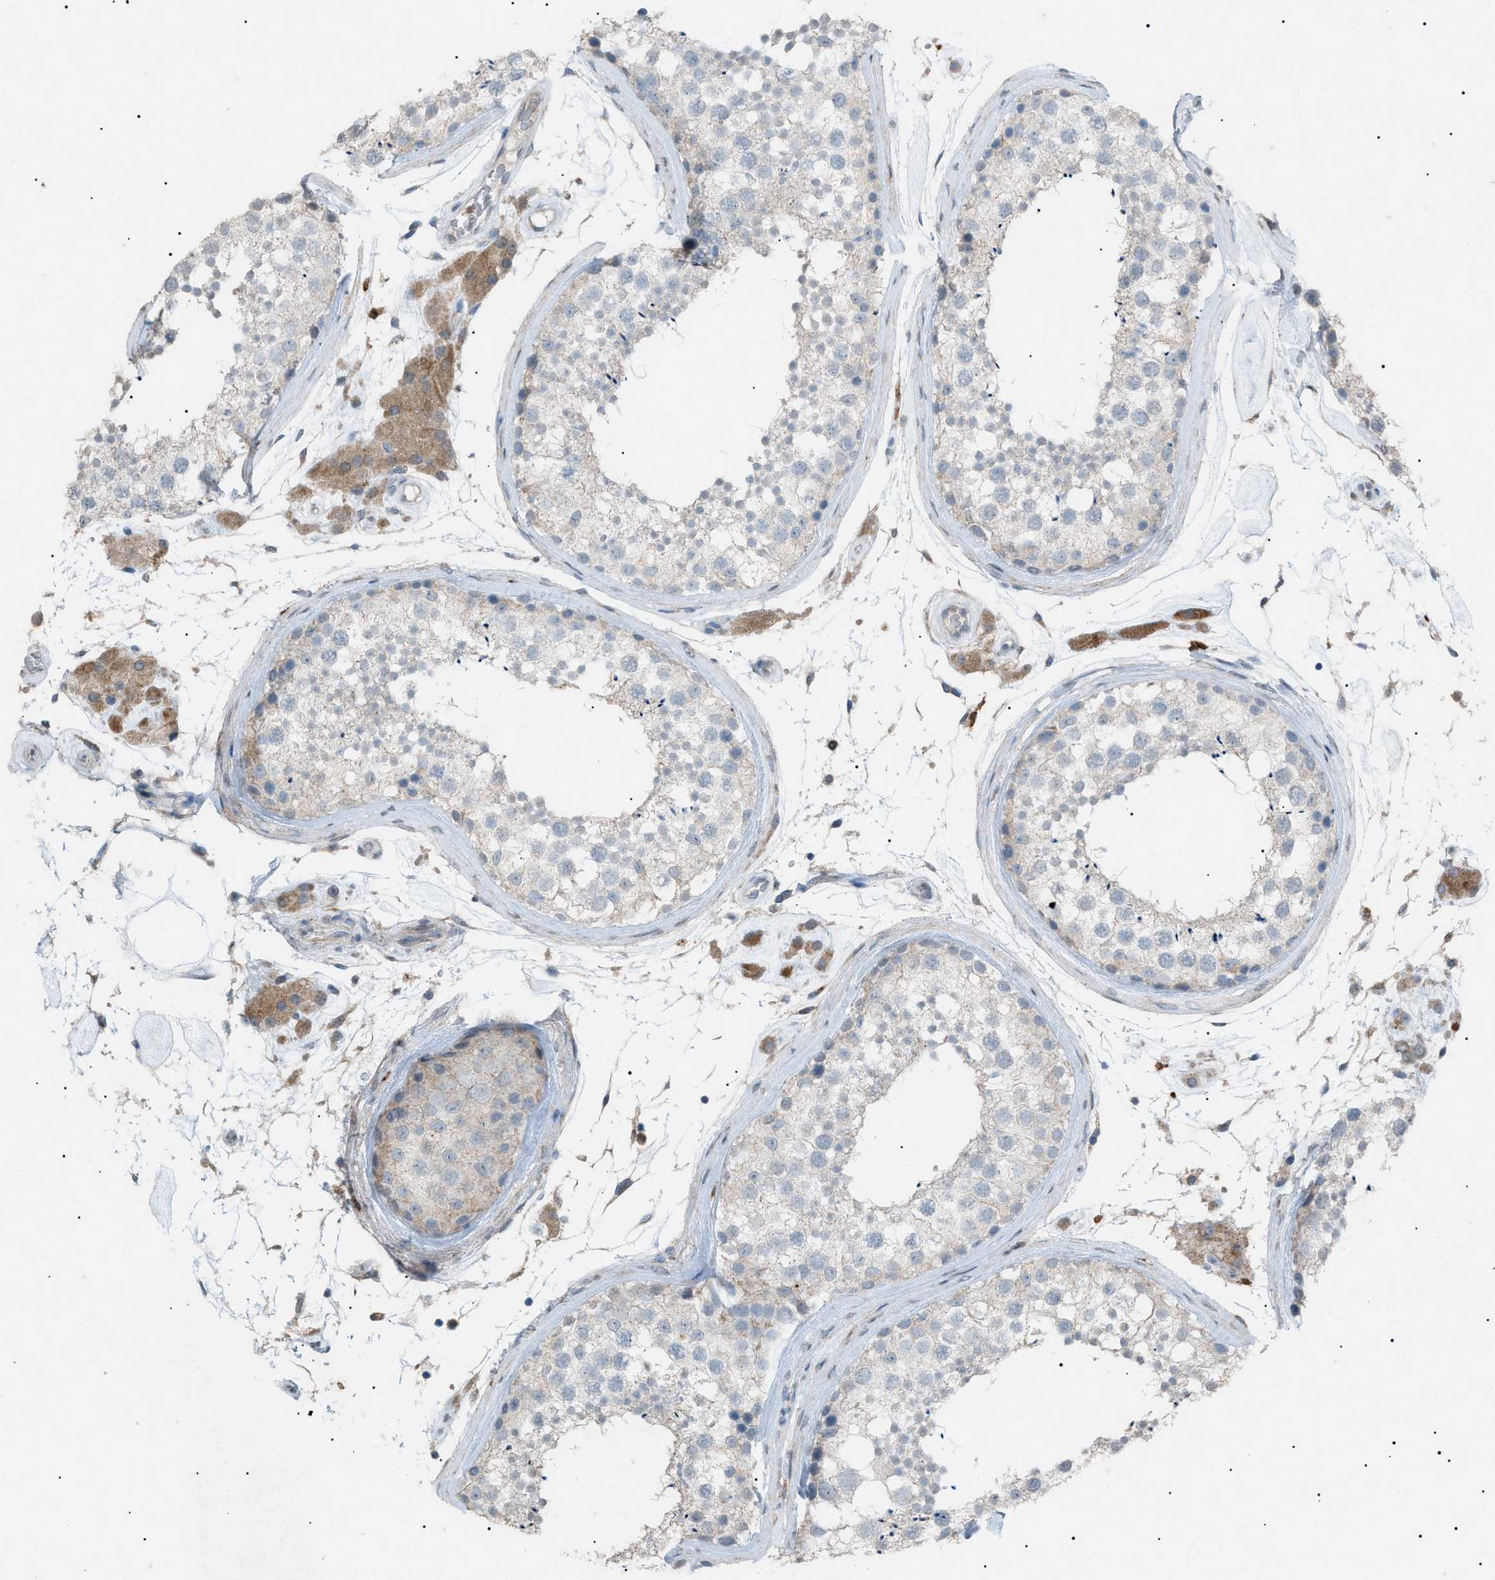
{"staining": {"intensity": "weak", "quantity": "25%-75%", "location": "cytoplasmic/membranous"}, "tissue": "testis", "cell_type": "Cells in seminiferous ducts", "image_type": "normal", "snomed": [{"axis": "morphology", "description": "Normal tissue, NOS"}, {"axis": "topography", "description": "Testis"}], "caption": "A low amount of weak cytoplasmic/membranous staining is seen in approximately 25%-75% of cells in seminiferous ducts in normal testis. The protein is shown in brown color, while the nuclei are stained blue.", "gene": "BTK", "patient": {"sex": "male", "age": 46}}